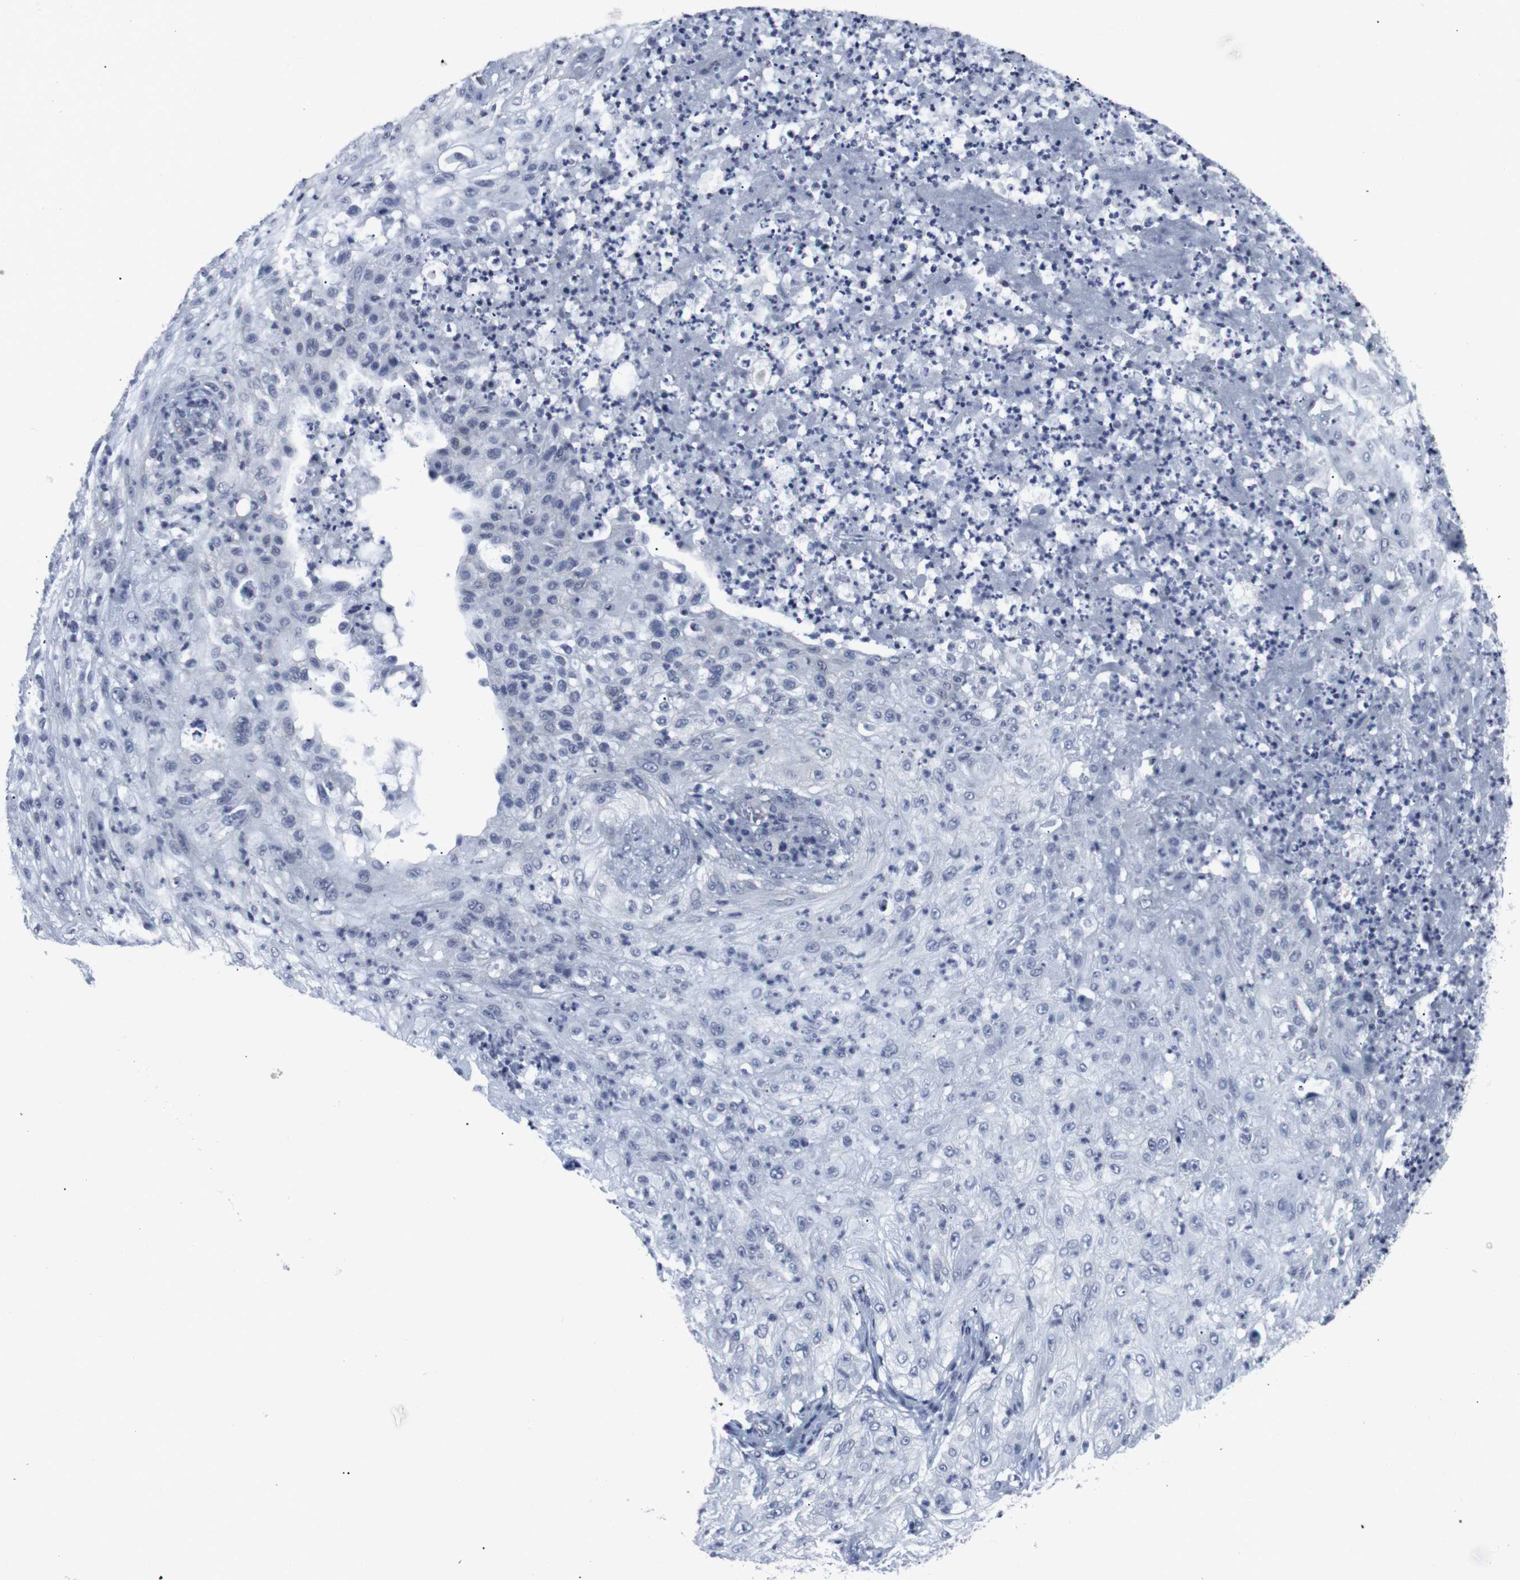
{"staining": {"intensity": "negative", "quantity": "none", "location": "none"}, "tissue": "lung cancer", "cell_type": "Tumor cells", "image_type": "cancer", "snomed": [{"axis": "morphology", "description": "Inflammation, NOS"}, {"axis": "morphology", "description": "Squamous cell carcinoma, NOS"}, {"axis": "topography", "description": "Lymph node"}, {"axis": "topography", "description": "Soft tissue"}, {"axis": "topography", "description": "Lung"}], "caption": "The image displays no significant expression in tumor cells of lung squamous cell carcinoma.", "gene": "GEMIN2", "patient": {"sex": "male", "age": 66}}